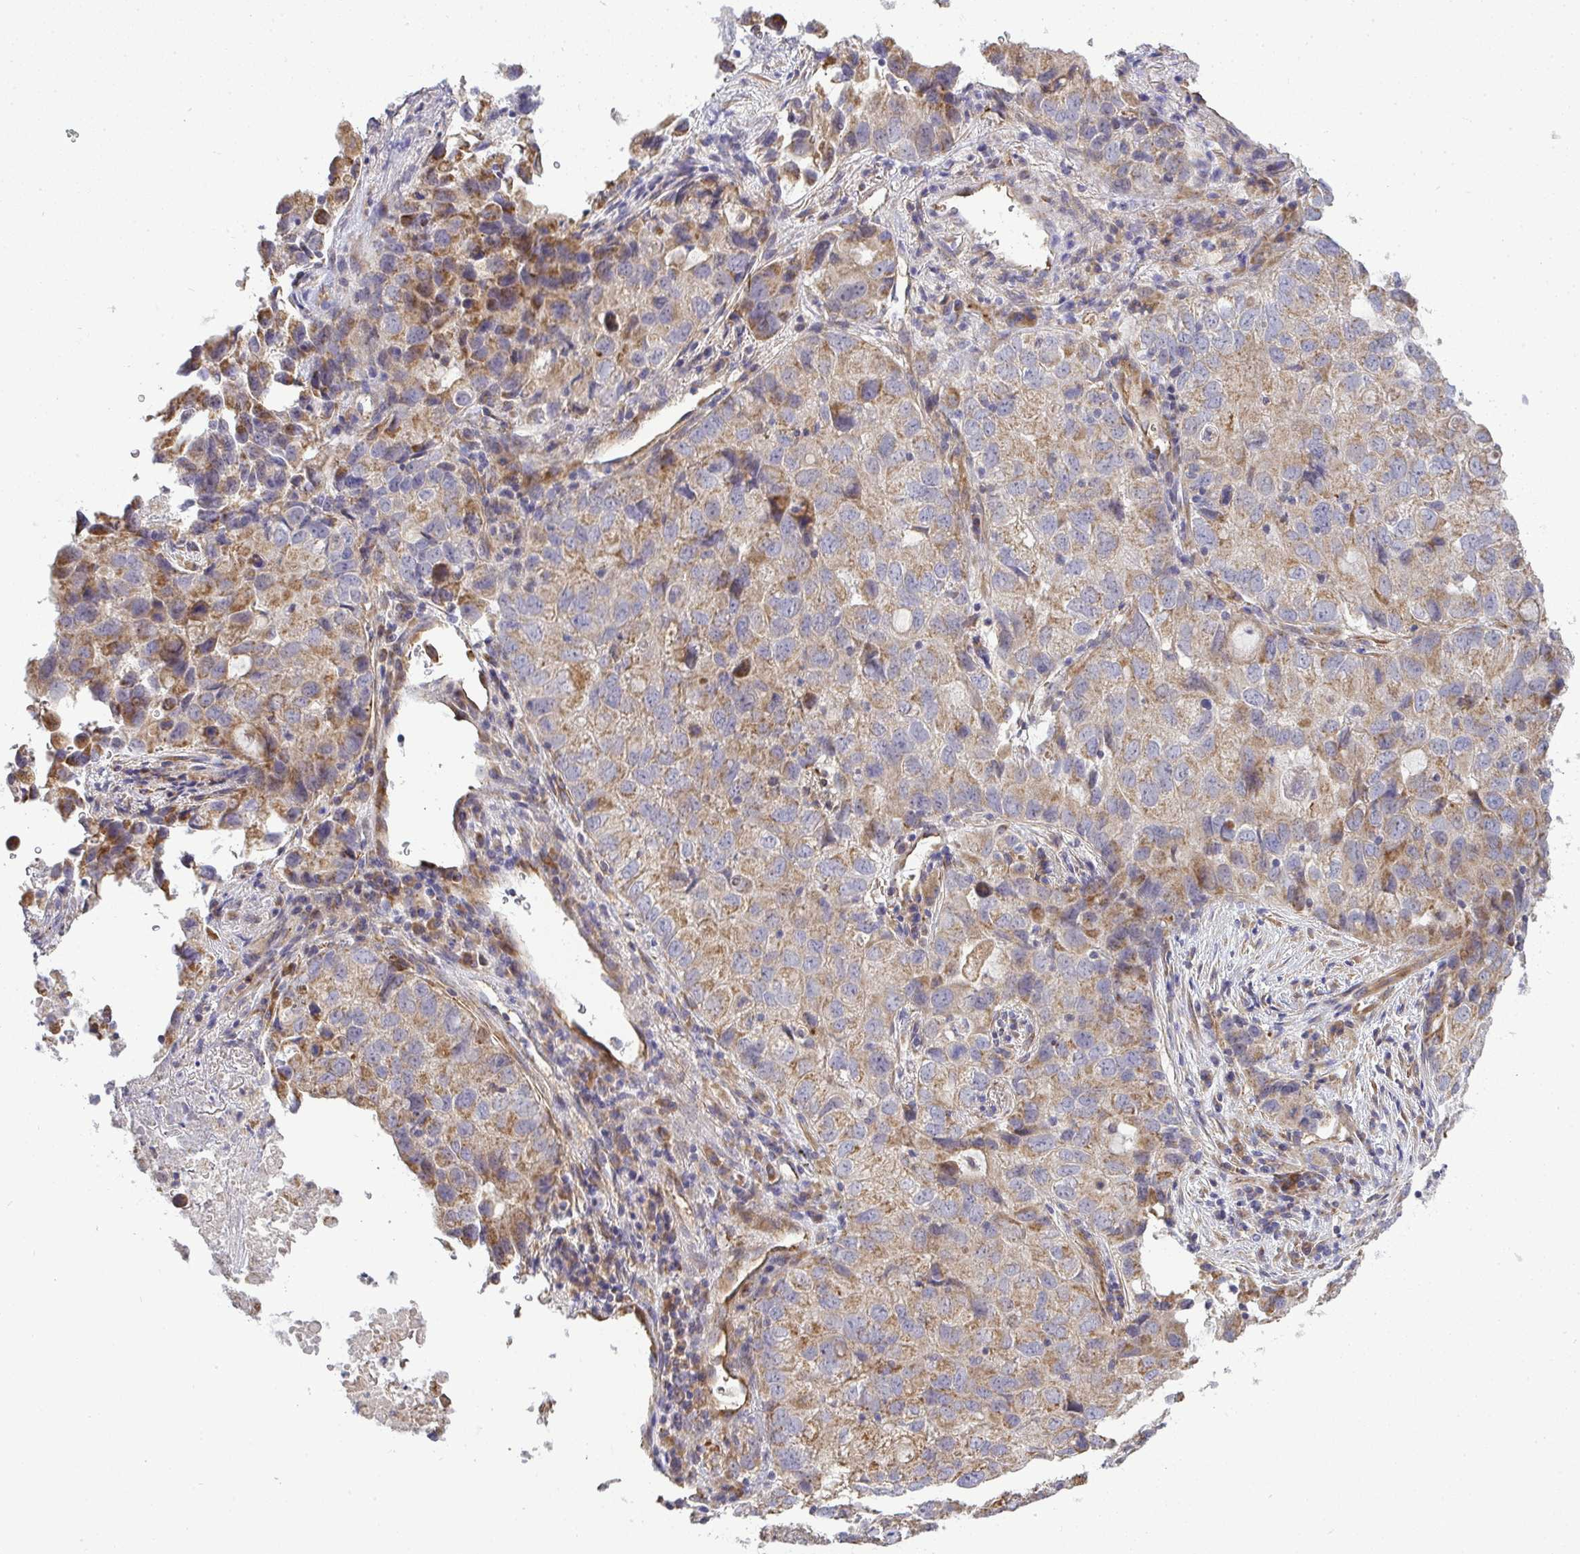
{"staining": {"intensity": "weak", "quantity": "25%-75%", "location": "cytoplasmic/membranous"}, "tissue": "lung cancer", "cell_type": "Tumor cells", "image_type": "cancer", "snomed": [{"axis": "morphology", "description": "Normal morphology"}, {"axis": "morphology", "description": "Adenocarcinoma, NOS"}, {"axis": "topography", "description": "Lymph node"}, {"axis": "topography", "description": "Lung"}], "caption": "The micrograph shows a brown stain indicating the presence of a protein in the cytoplasmic/membranous of tumor cells in lung adenocarcinoma.", "gene": "B4GALT6", "patient": {"sex": "female", "age": 51}}